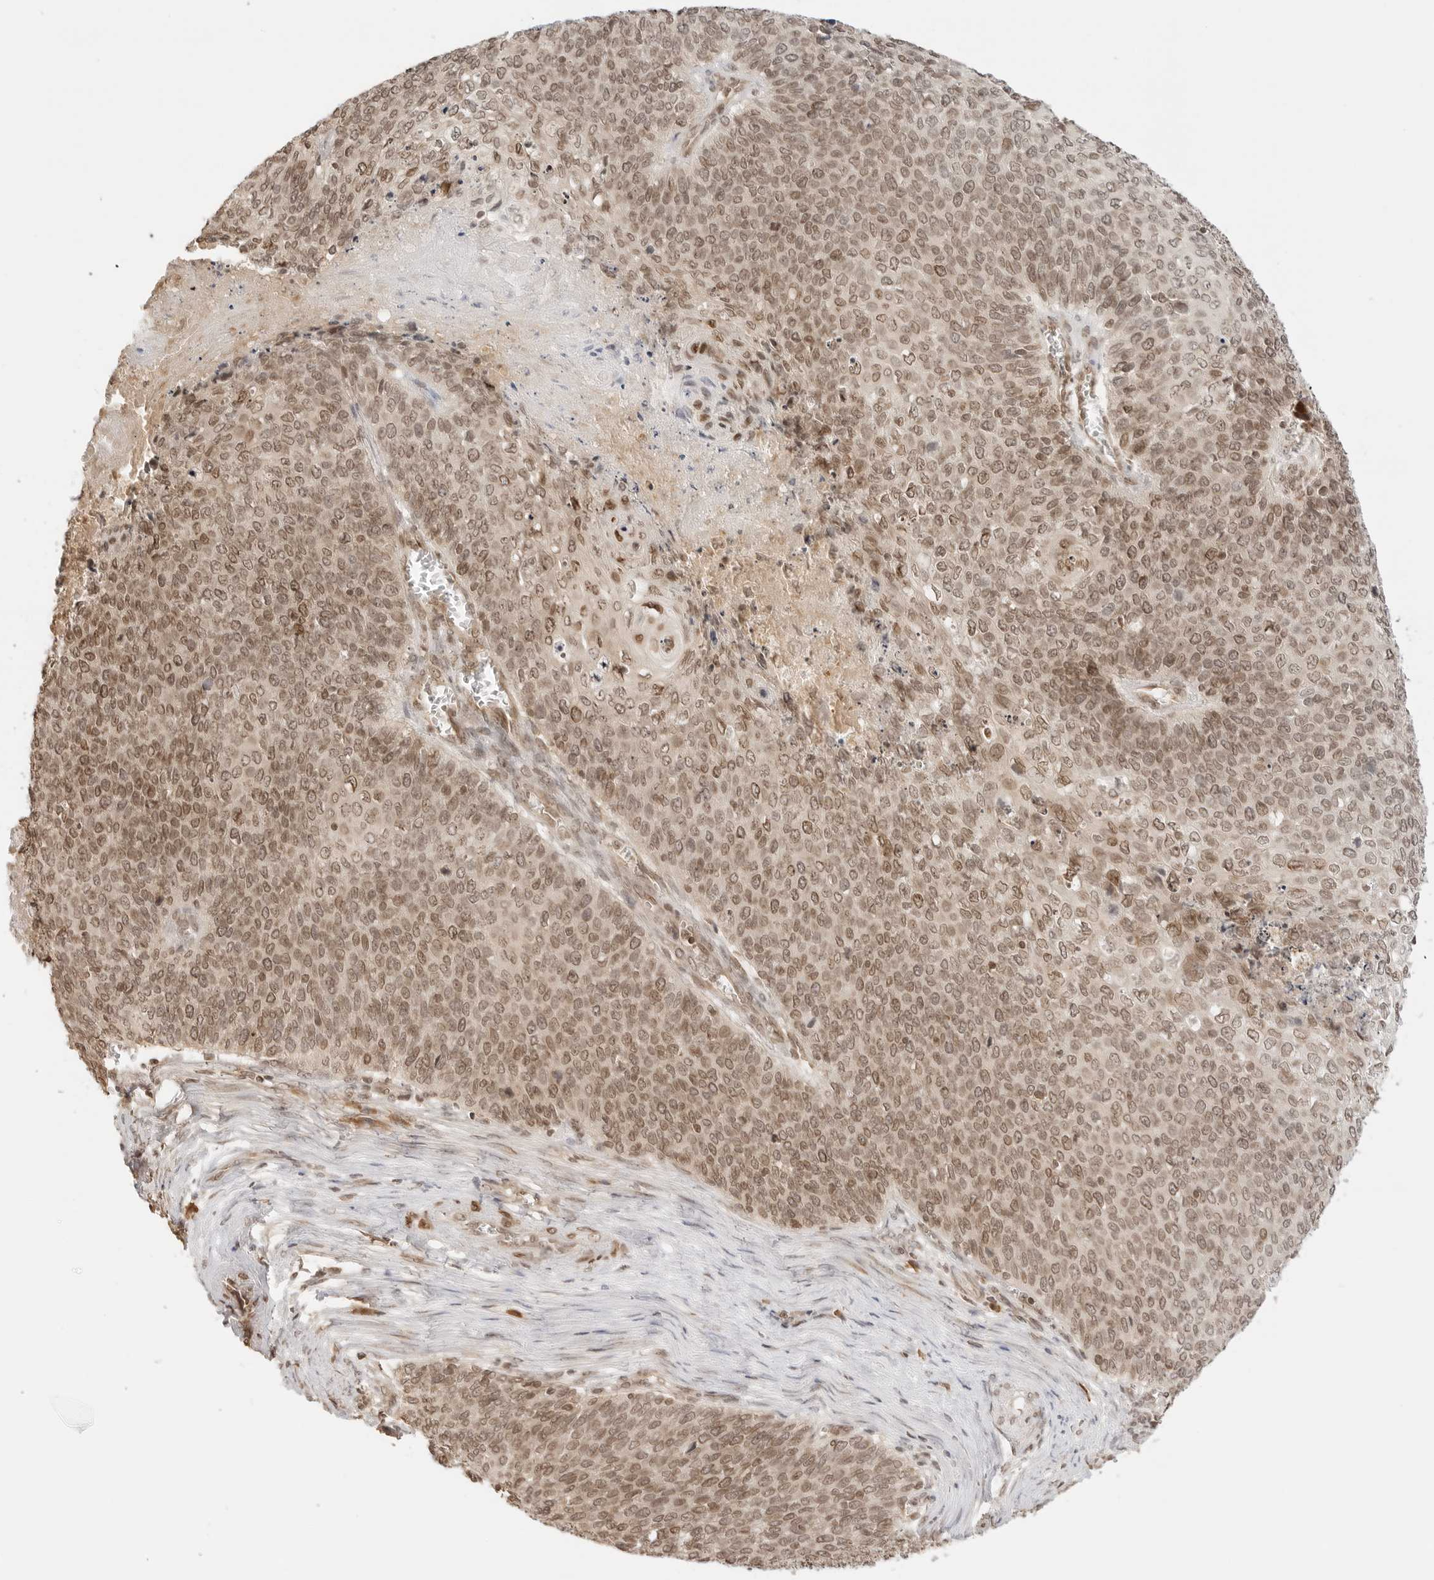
{"staining": {"intensity": "moderate", "quantity": ">75%", "location": "cytoplasmic/membranous,nuclear"}, "tissue": "cervical cancer", "cell_type": "Tumor cells", "image_type": "cancer", "snomed": [{"axis": "morphology", "description": "Squamous cell carcinoma, NOS"}, {"axis": "topography", "description": "Cervix"}], "caption": "A brown stain labels moderate cytoplasmic/membranous and nuclear positivity of a protein in cervical cancer (squamous cell carcinoma) tumor cells.", "gene": "POLH", "patient": {"sex": "female", "age": 39}}